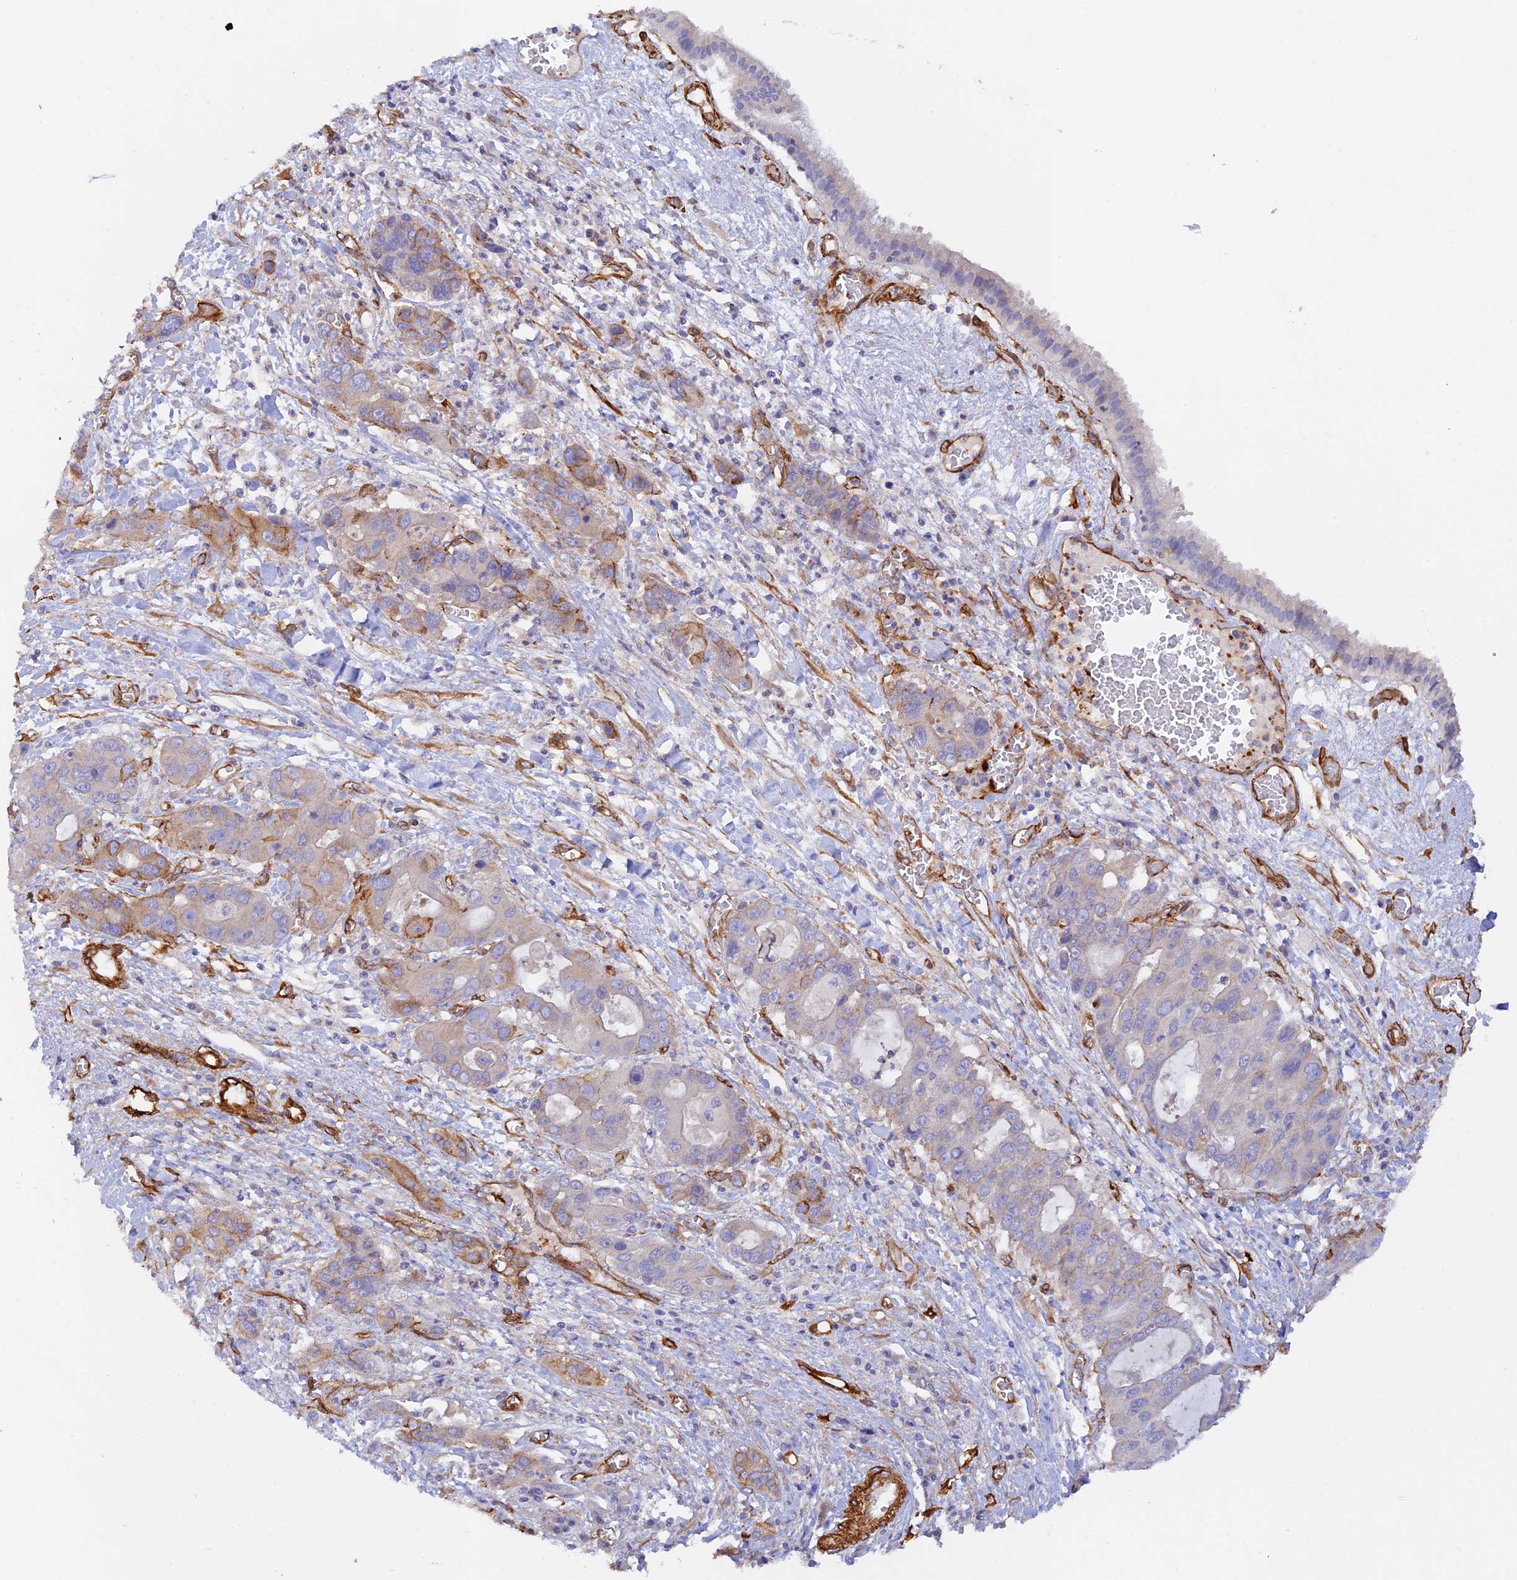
{"staining": {"intensity": "moderate", "quantity": "<25%", "location": "cytoplasmic/membranous"}, "tissue": "liver cancer", "cell_type": "Tumor cells", "image_type": "cancer", "snomed": [{"axis": "morphology", "description": "Cholangiocarcinoma"}, {"axis": "topography", "description": "Liver"}], "caption": "A brown stain highlights moderate cytoplasmic/membranous expression of a protein in cholangiocarcinoma (liver) tumor cells.", "gene": "MYO9A", "patient": {"sex": "male", "age": 67}}